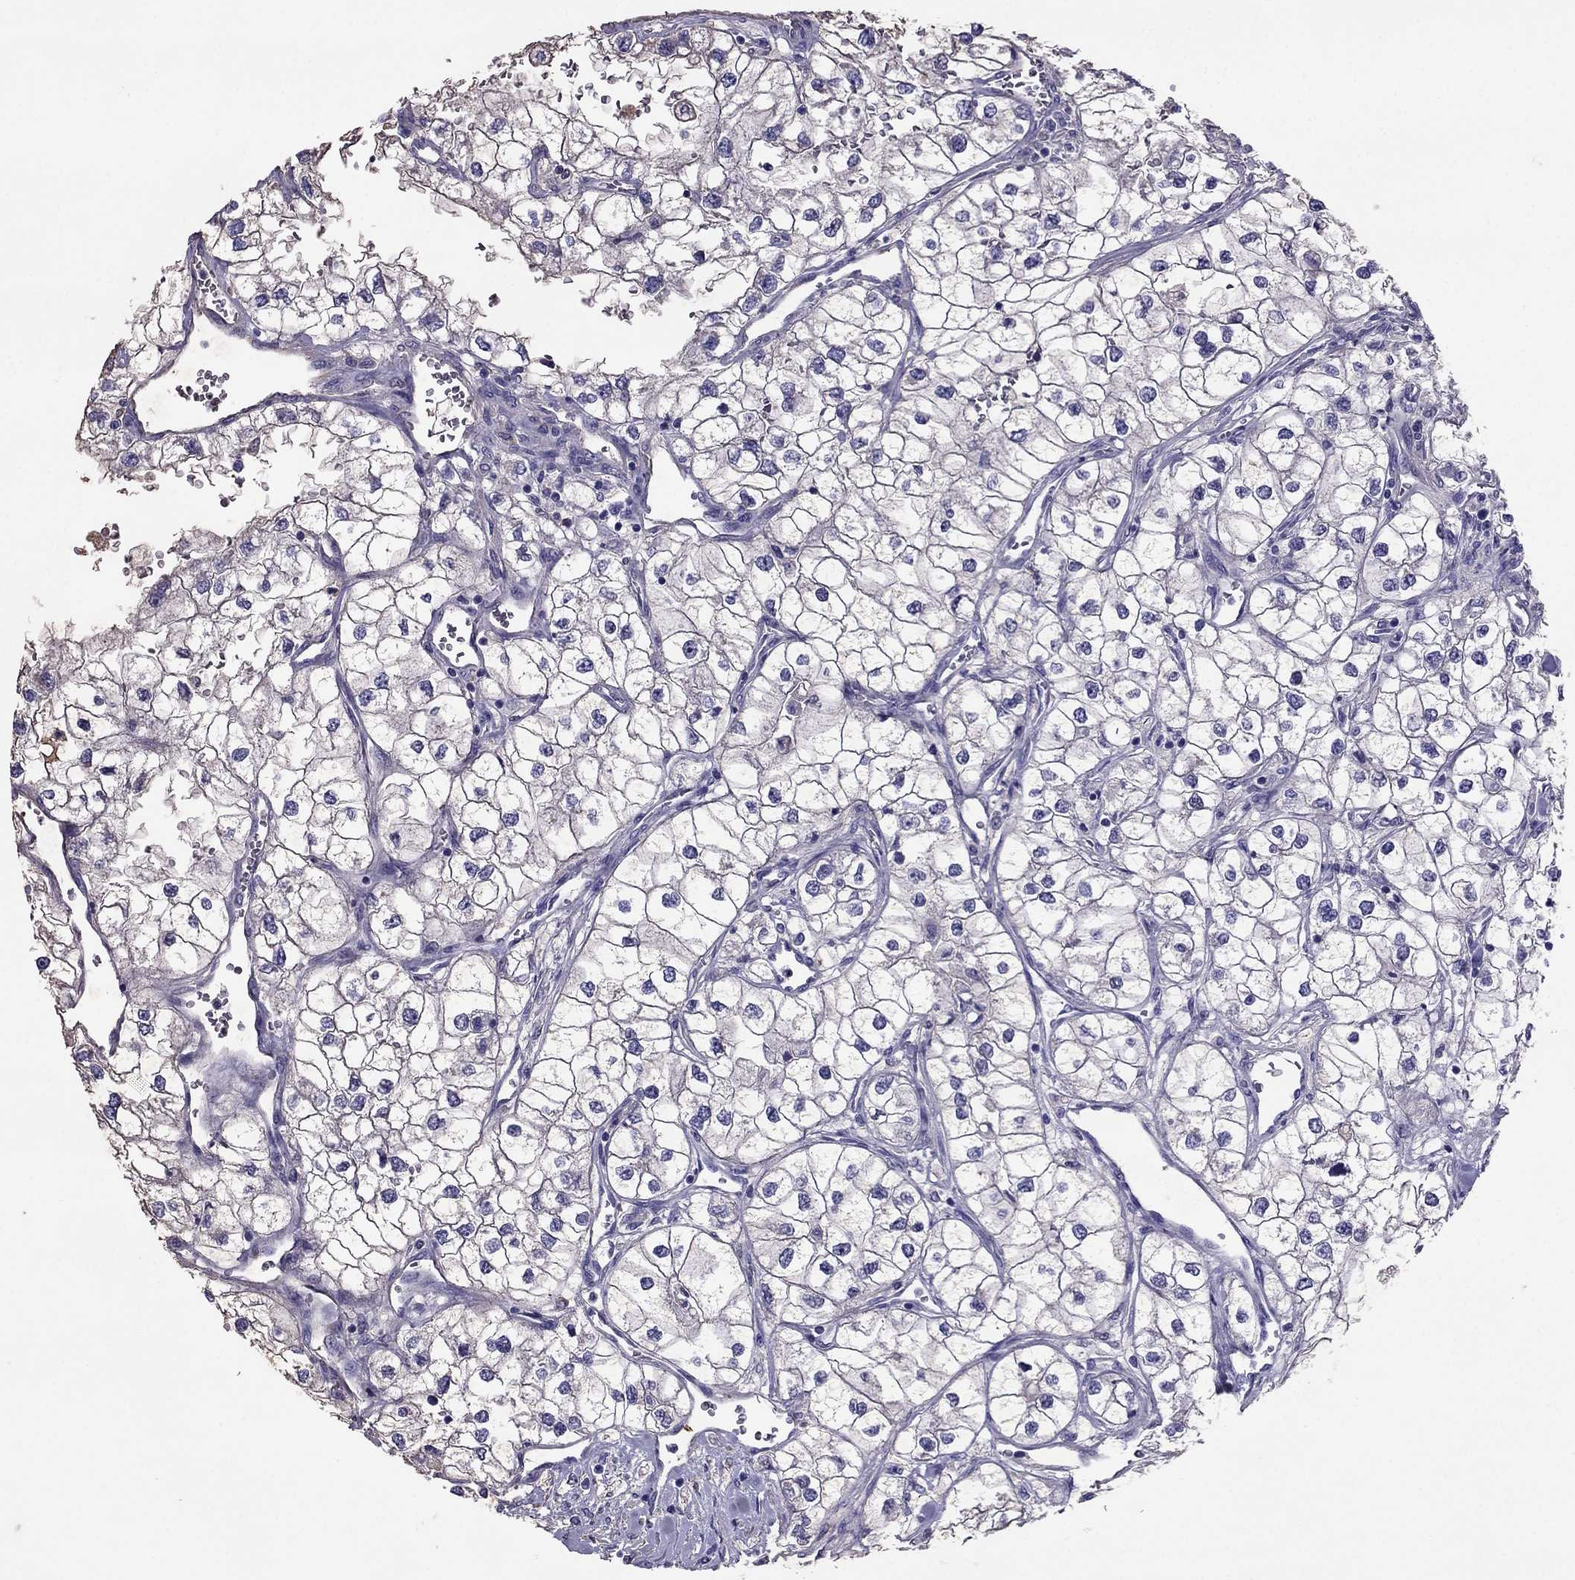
{"staining": {"intensity": "negative", "quantity": "none", "location": "none"}, "tissue": "renal cancer", "cell_type": "Tumor cells", "image_type": "cancer", "snomed": [{"axis": "morphology", "description": "Adenocarcinoma, NOS"}, {"axis": "topography", "description": "Kidney"}], "caption": "Tumor cells are negative for protein expression in human renal adenocarcinoma.", "gene": "TBC1D21", "patient": {"sex": "male", "age": 59}}